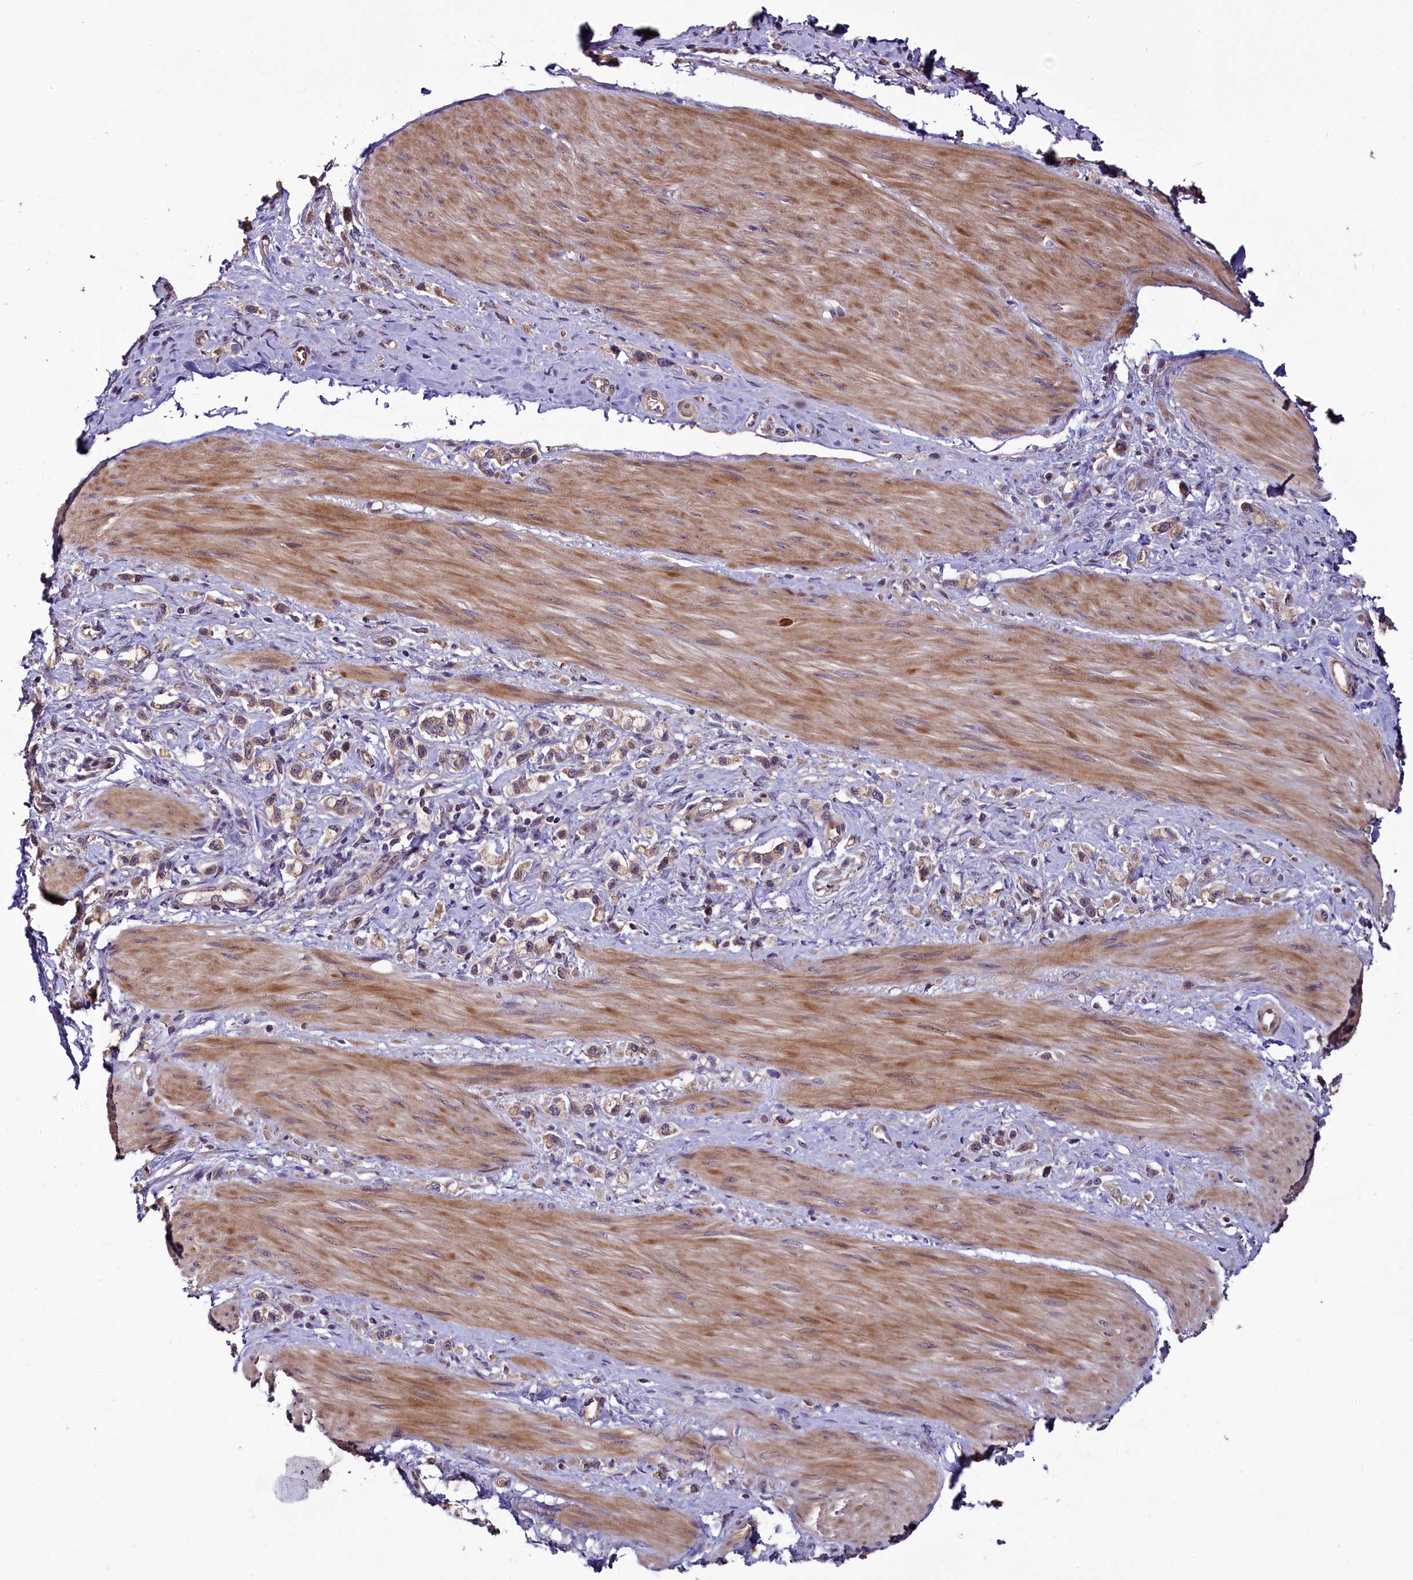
{"staining": {"intensity": "weak", "quantity": ">75%", "location": "cytoplasmic/membranous"}, "tissue": "stomach cancer", "cell_type": "Tumor cells", "image_type": "cancer", "snomed": [{"axis": "morphology", "description": "Adenocarcinoma, NOS"}, {"axis": "topography", "description": "Stomach"}], "caption": "A high-resolution image shows IHC staining of adenocarcinoma (stomach), which demonstrates weak cytoplasmic/membranous positivity in approximately >75% of tumor cells. (Stains: DAB (3,3'-diaminobenzidine) in brown, nuclei in blue, Microscopy: brightfield microscopy at high magnification).", "gene": "RPUSD2", "patient": {"sex": "female", "age": 65}}